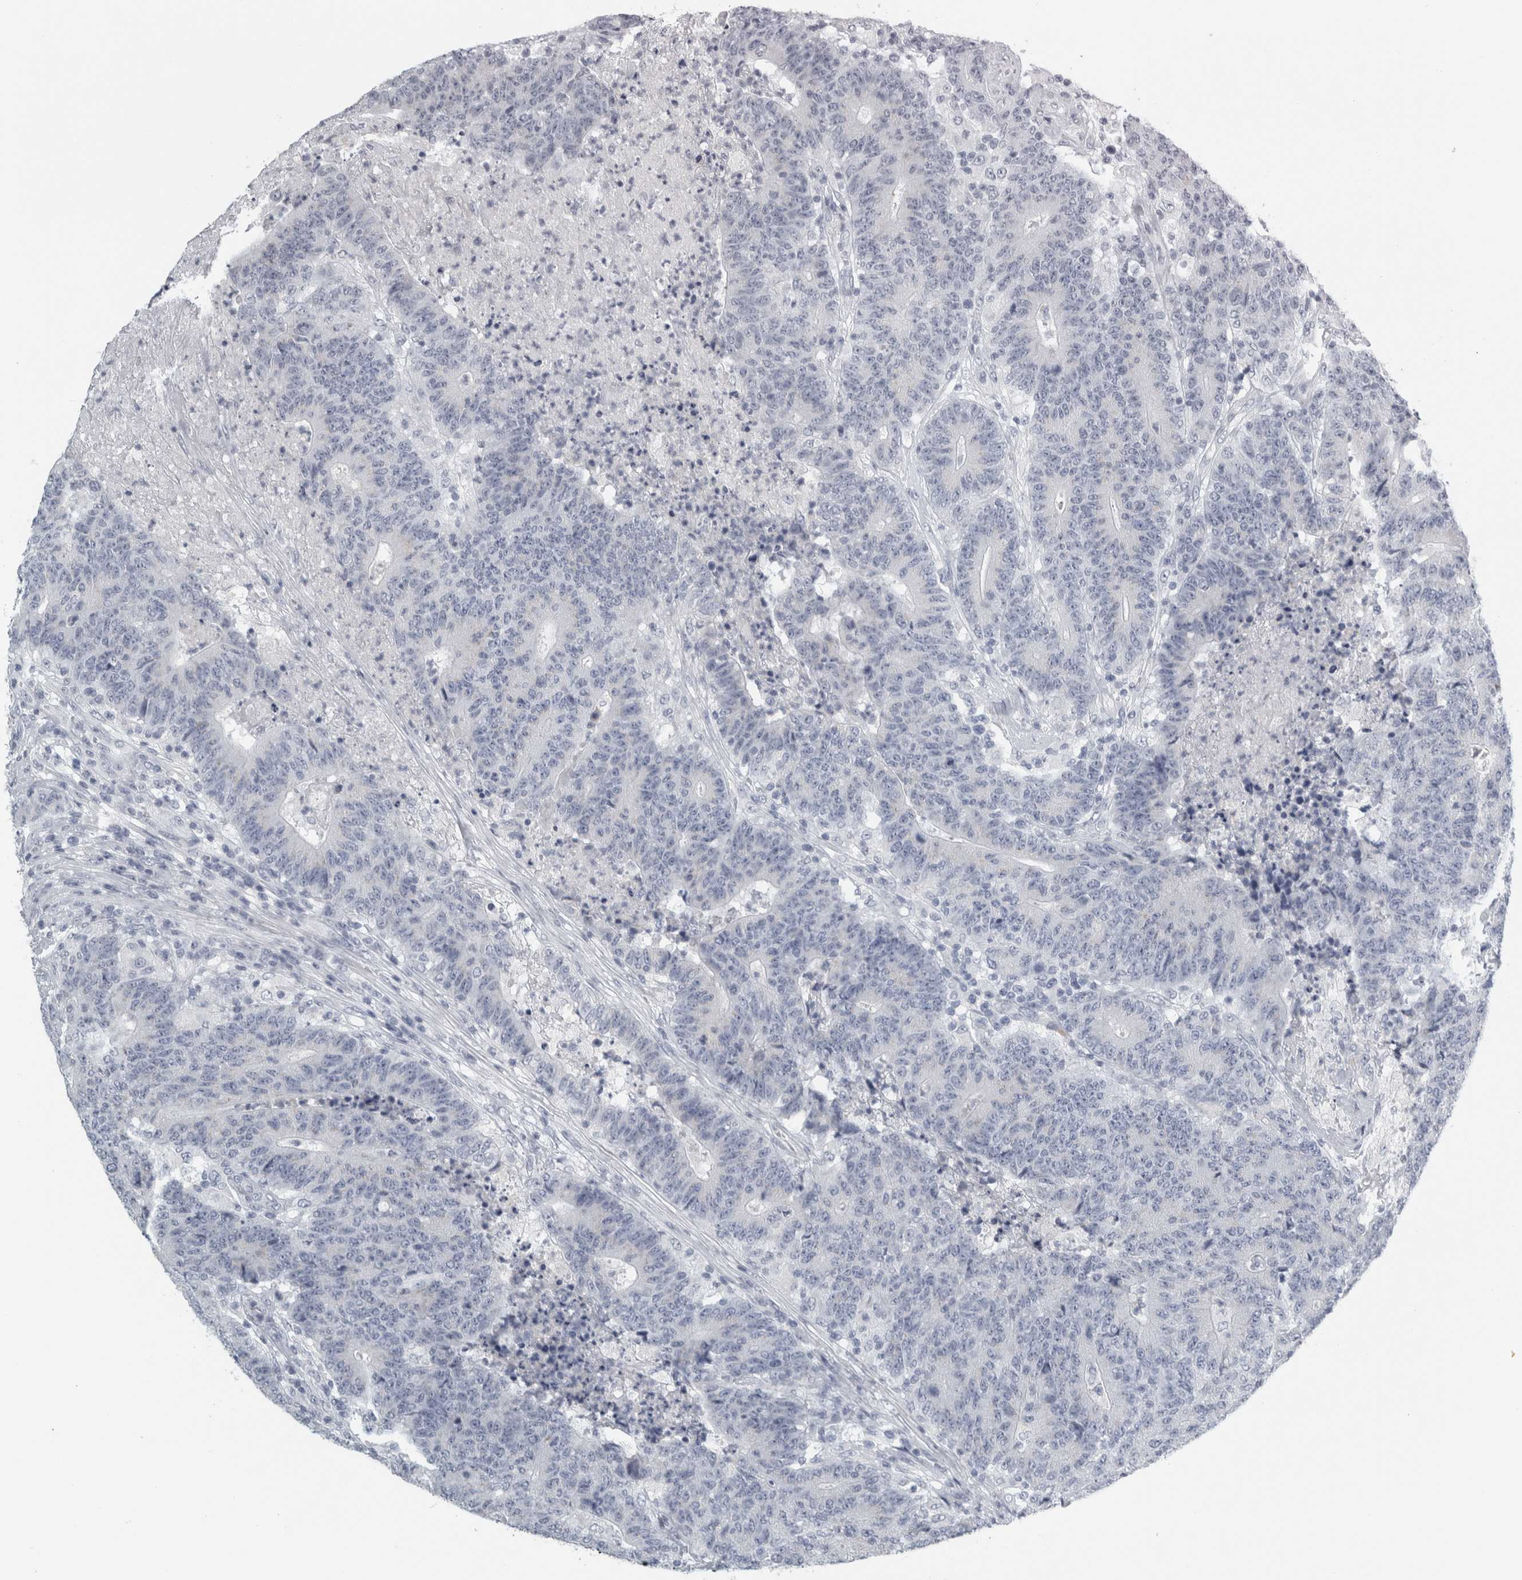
{"staining": {"intensity": "negative", "quantity": "none", "location": "none"}, "tissue": "colorectal cancer", "cell_type": "Tumor cells", "image_type": "cancer", "snomed": [{"axis": "morphology", "description": "Normal tissue, NOS"}, {"axis": "morphology", "description": "Adenocarcinoma, NOS"}, {"axis": "topography", "description": "Colon"}], "caption": "This image is of colorectal adenocarcinoma stained with immunohistochemistry to label a protein in brown with the nuclei are counter-stained blue. There is no expression in tumor cells.", "gene": "CPE", "patient": {"sex": "female", "age": 75}}